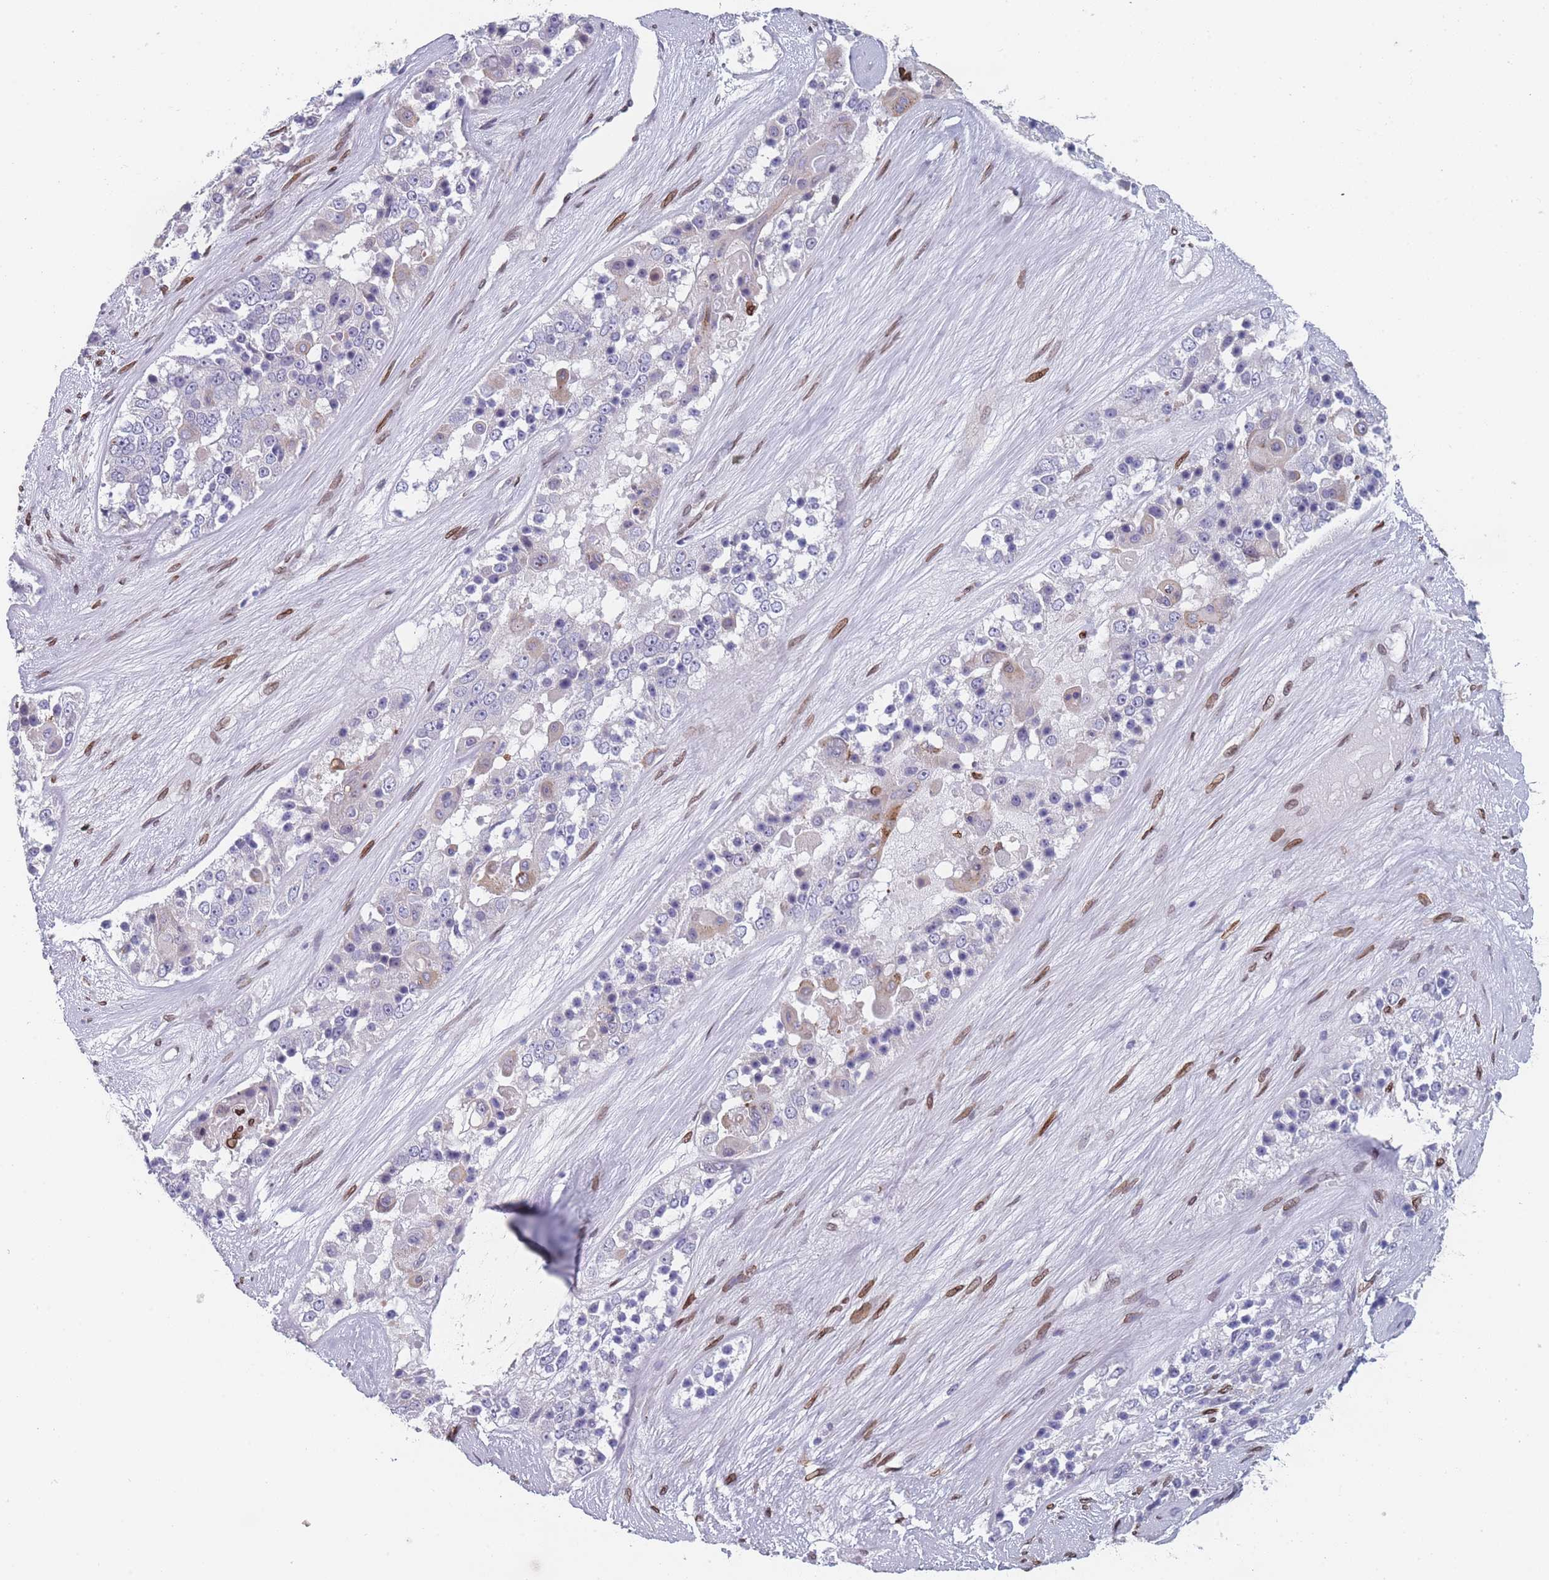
{"staining": {"intensity": "negative", "quantity": "none", "location": "none"}, "tissue": "ovarian cancer", "cell_type": "Tumor cells", "image_type": "cancer", "snomed": [{"axis": "morphology", "description": "Carcinoma, endometroid"}, {"axis": "topography", "description": "Ovary"}], "caption": "Ovarian cancer stained for a protein using immunohistochemistry demonstrates no positivity tumor cells.", "gene": "ZBTB1", "patient": {"sex": "female", "age": 51}}